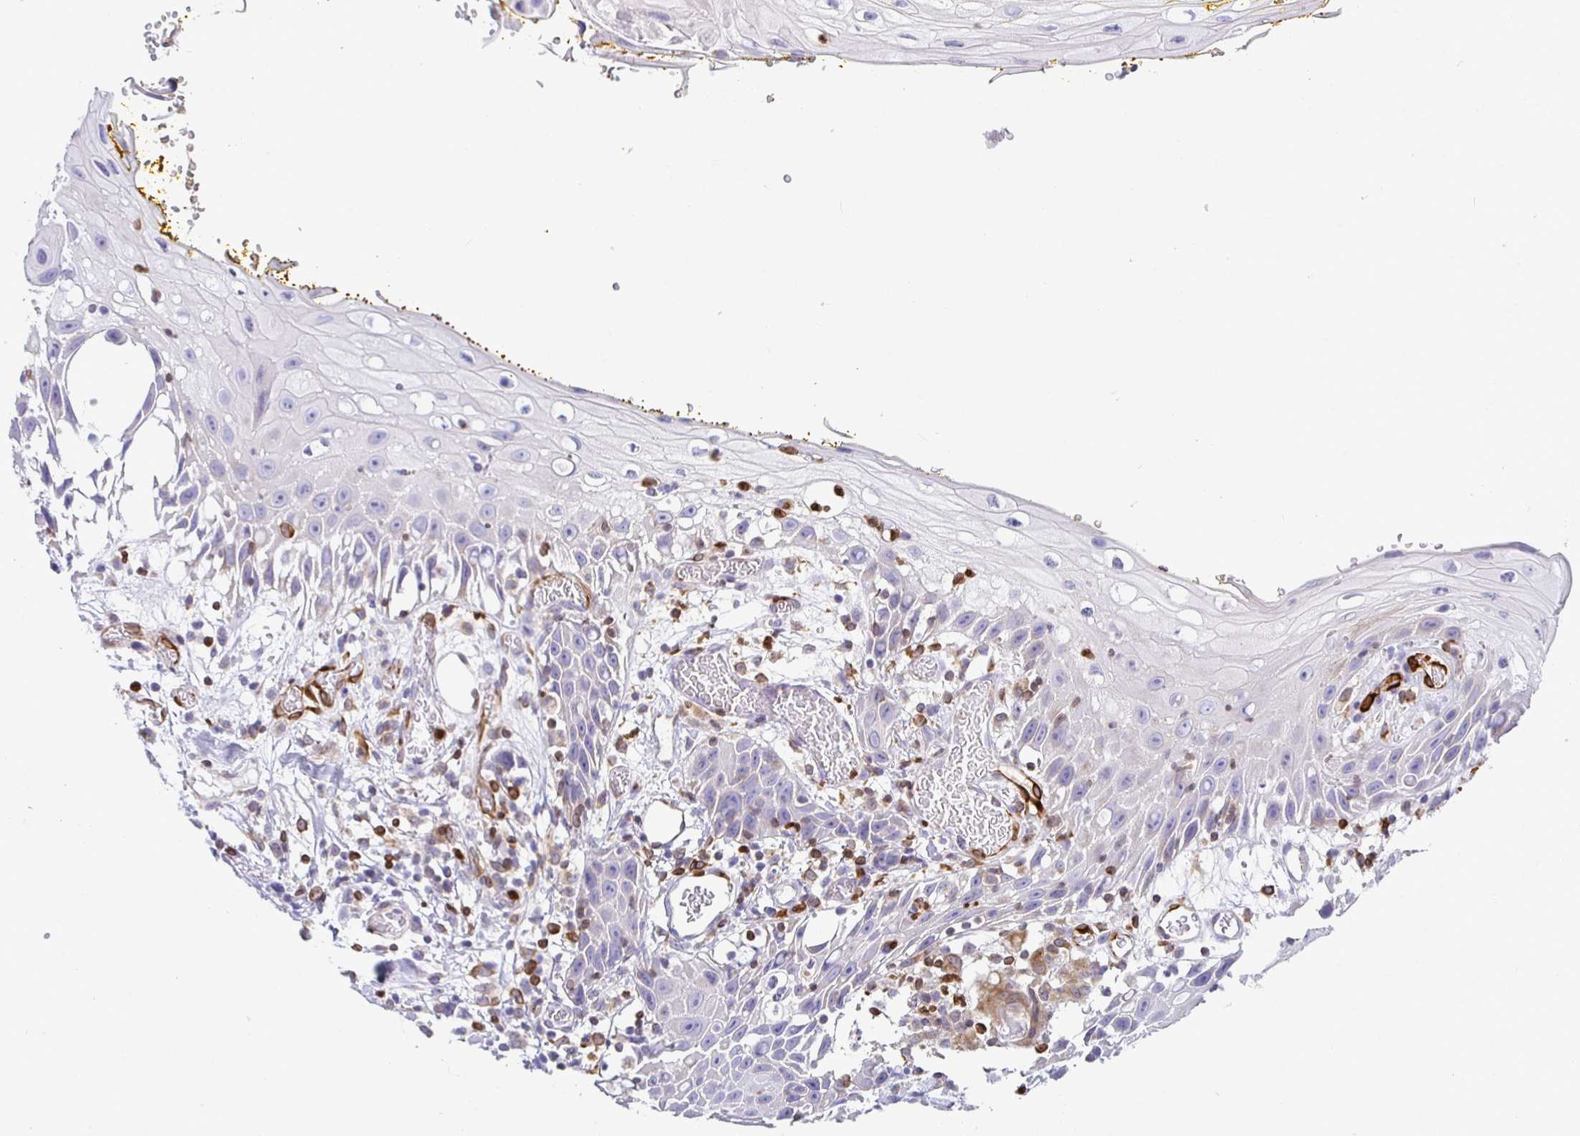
{"staining": {"intensity": "negative", "quantity": "none", "location": "none"}, "tissue": "head and neck cancer", "cell_type": "Tumor cells", "image_type": "cancer", "snomed": [{"axis": "morphology", "description": "Squamous cell carcinoma, NOS"}, {"axis": "topography", "description": "Oral tissue"}, {"axis": "topography", "description": "Head-Neck"}], "caption": "IHC micrograph of human head and neck cancer stained for a protein (brown), which reveals no staining in tumor cells.", "gene": "TP53I11", "patient": {"sex": "male", "age": 49}}